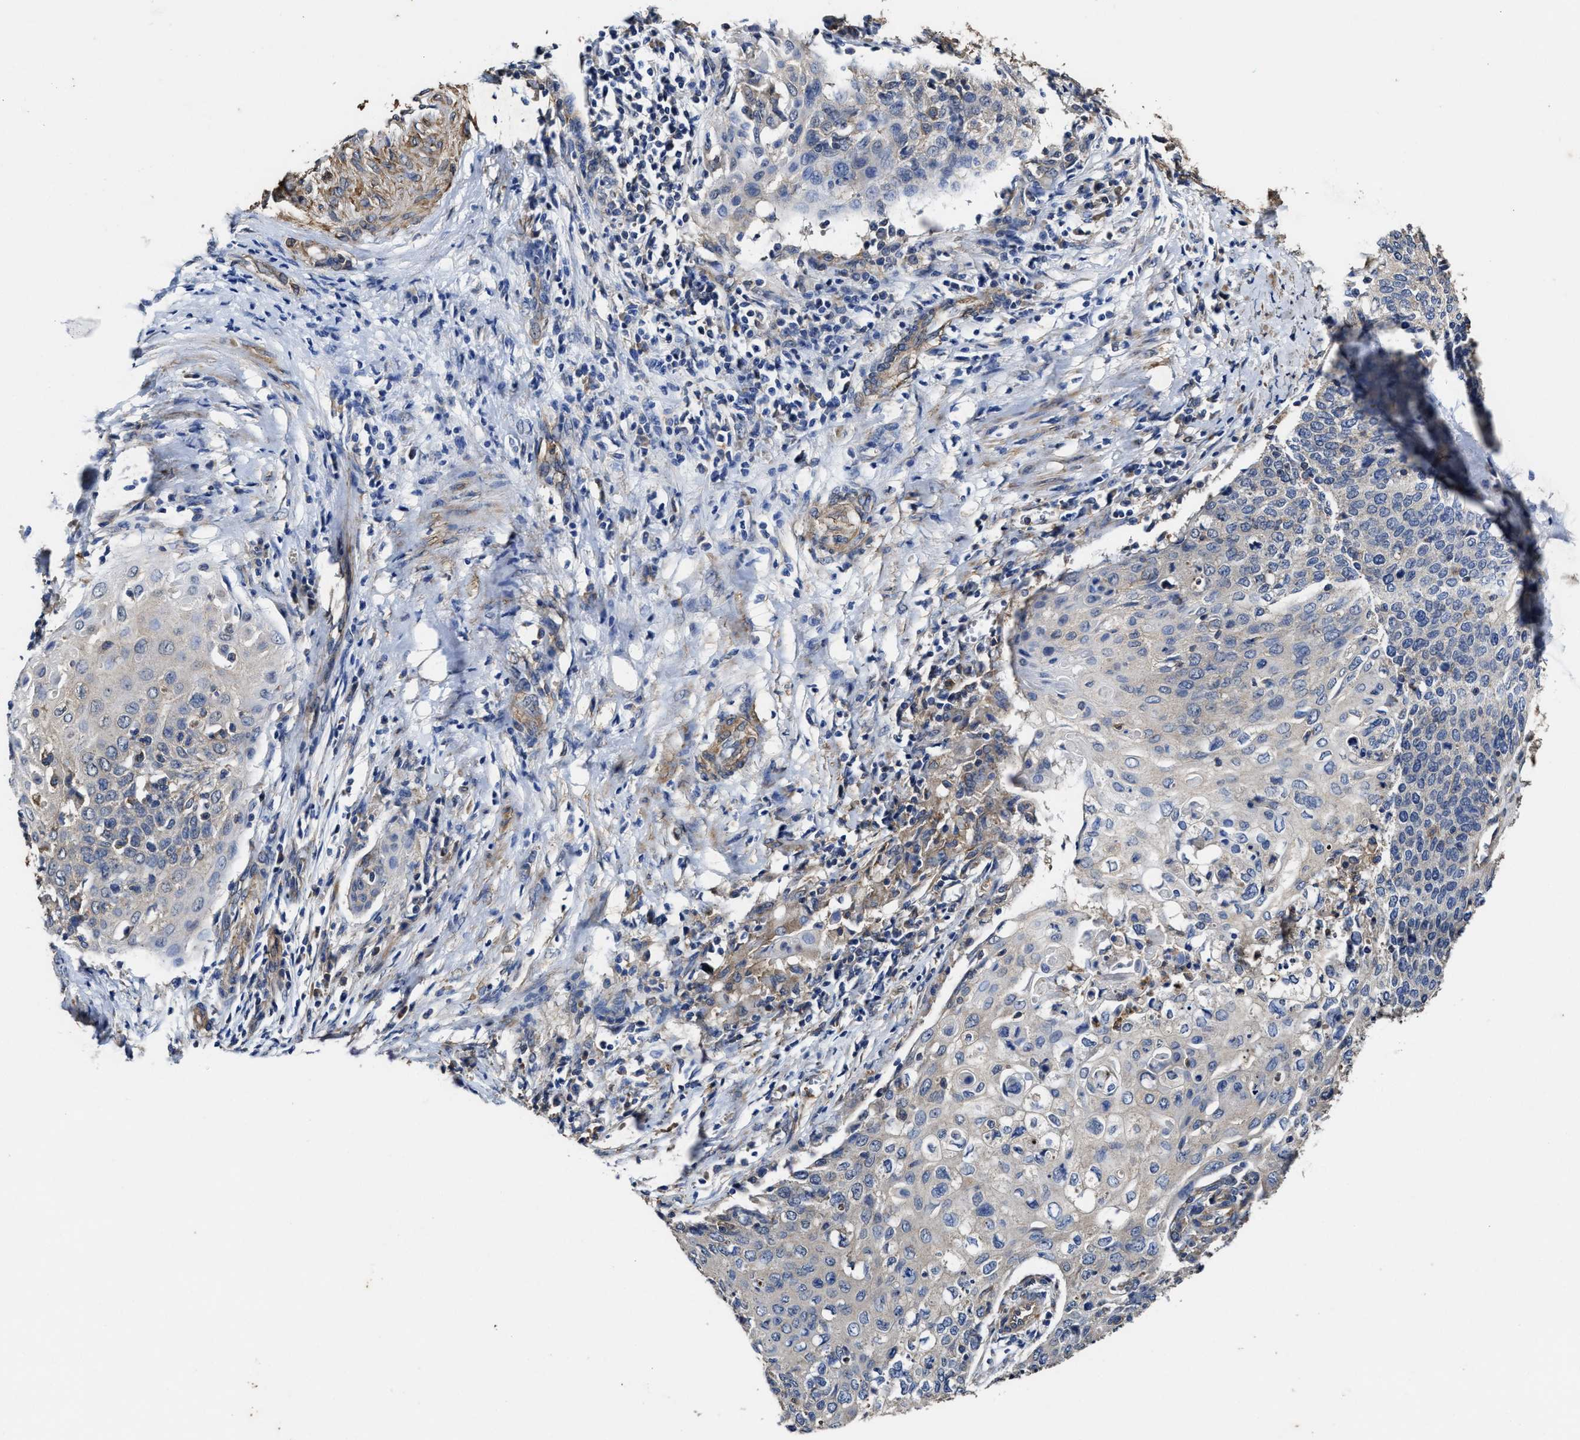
{"staining": {"intensity": "negative", "quantity": "none", "location": "none"}, "tissue": "cervical cancer", "cell_type": "Tumor cells", "image_type": "cancer", "snomed": [{"axis": "morphology", "description": "Squamous cell carcinoma, NOS"}, {"axis": "topography", "description": "Cervix"}], "caption": "This photomicrograph is of squamous cell carcinoma (cervical) stained with immunohistochemistry (IHC) to label a protein in brown with the nuclei are counter-stained blue. There is no positivity in tumor cells.", "gene": "SFXN4", "patient": {"sex": "female", "age": 39}}